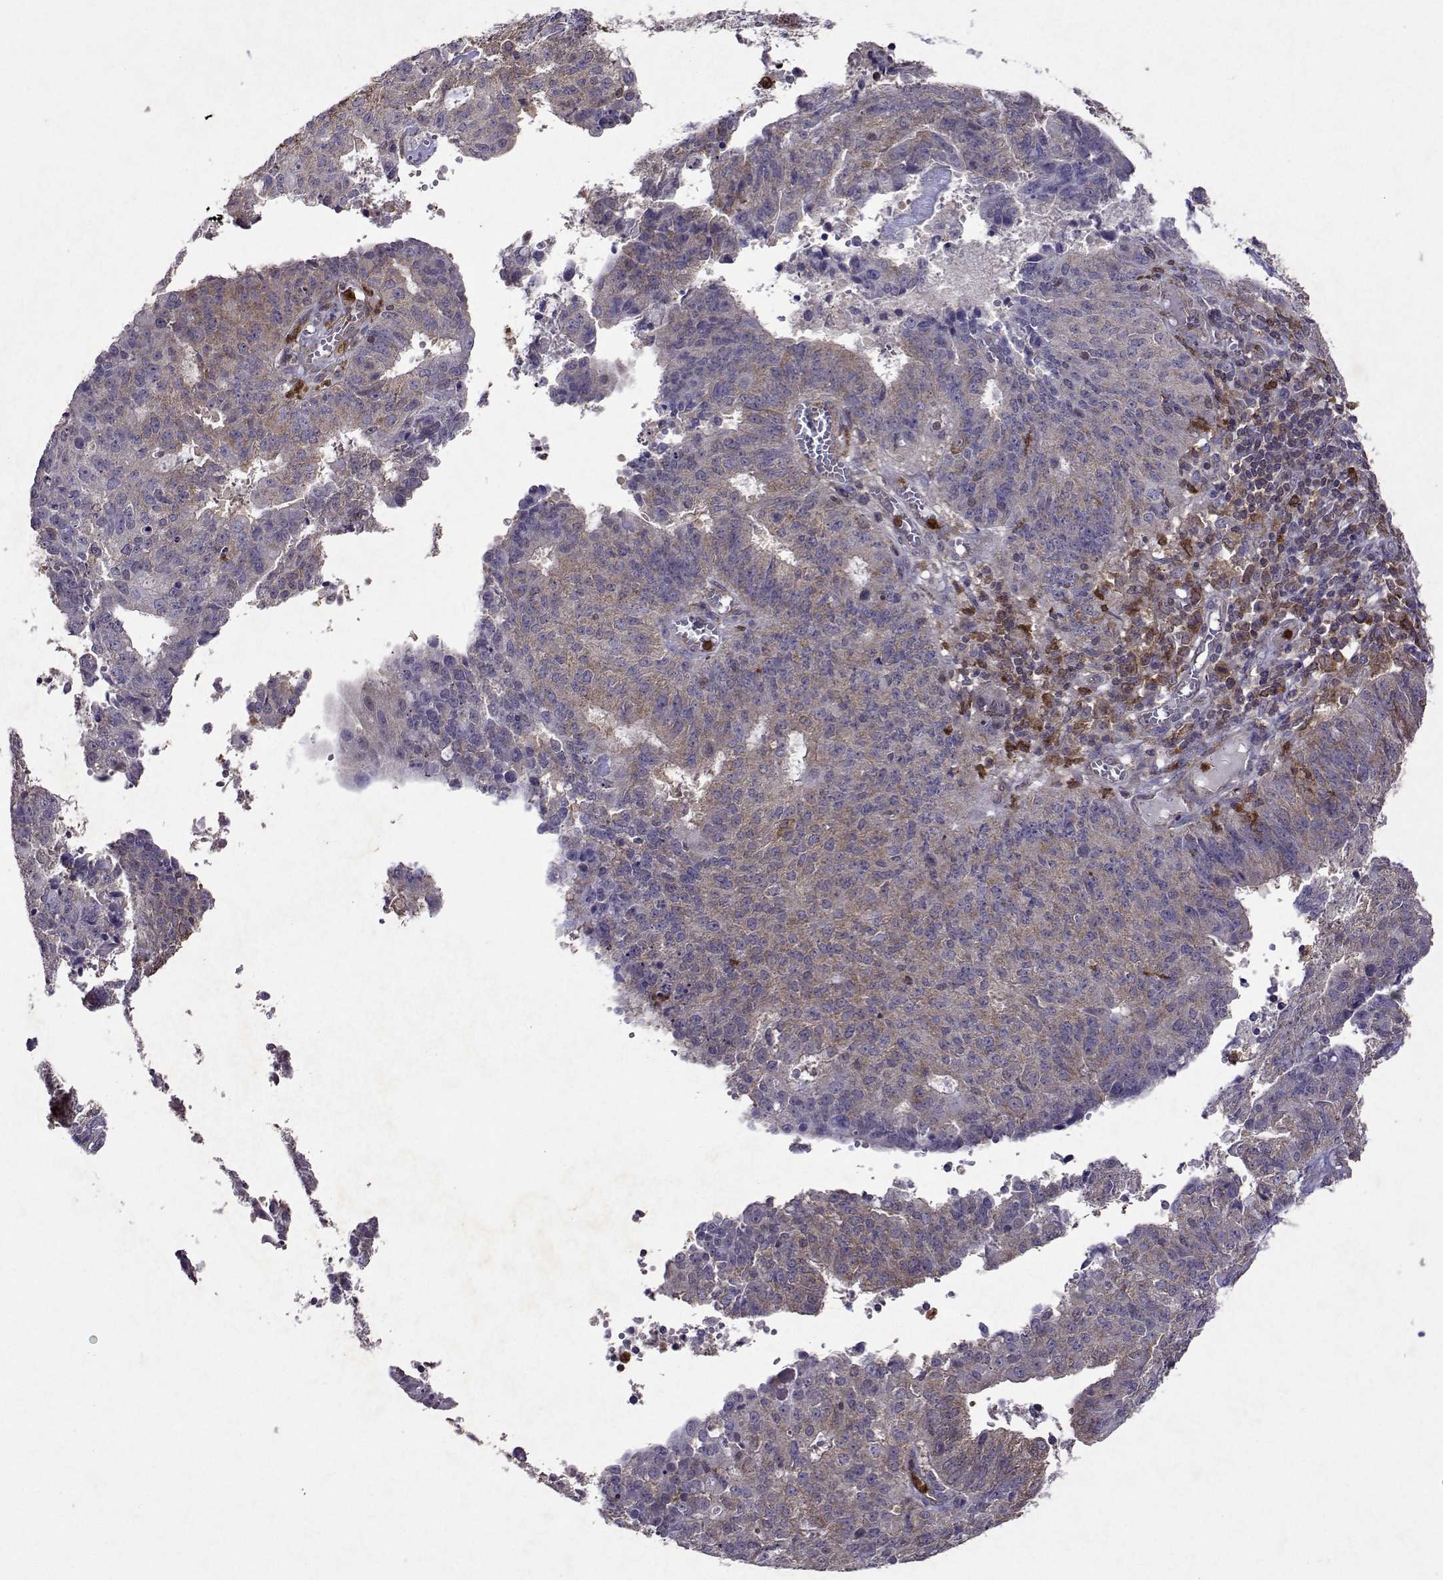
{"staining": {"intensity": "weak", "quantity": "25%-75%", "location": "cytoplasmic/membranous"}, "tissue": "endometrial cancer", "cell_type": "Tumor cells", "image_type": "cancer", "snomed": [{"axis": "morphology", "description": "Adenocarcinoma, NOS"}, {"axis": "topography", "description": "Endometrium"}], "caption": "Human endometrial cancer stained with a protein marker reveals weak staining in tumor cells.", "gene": "APAF1", "patient": {"sex": "female", "age": 82}}